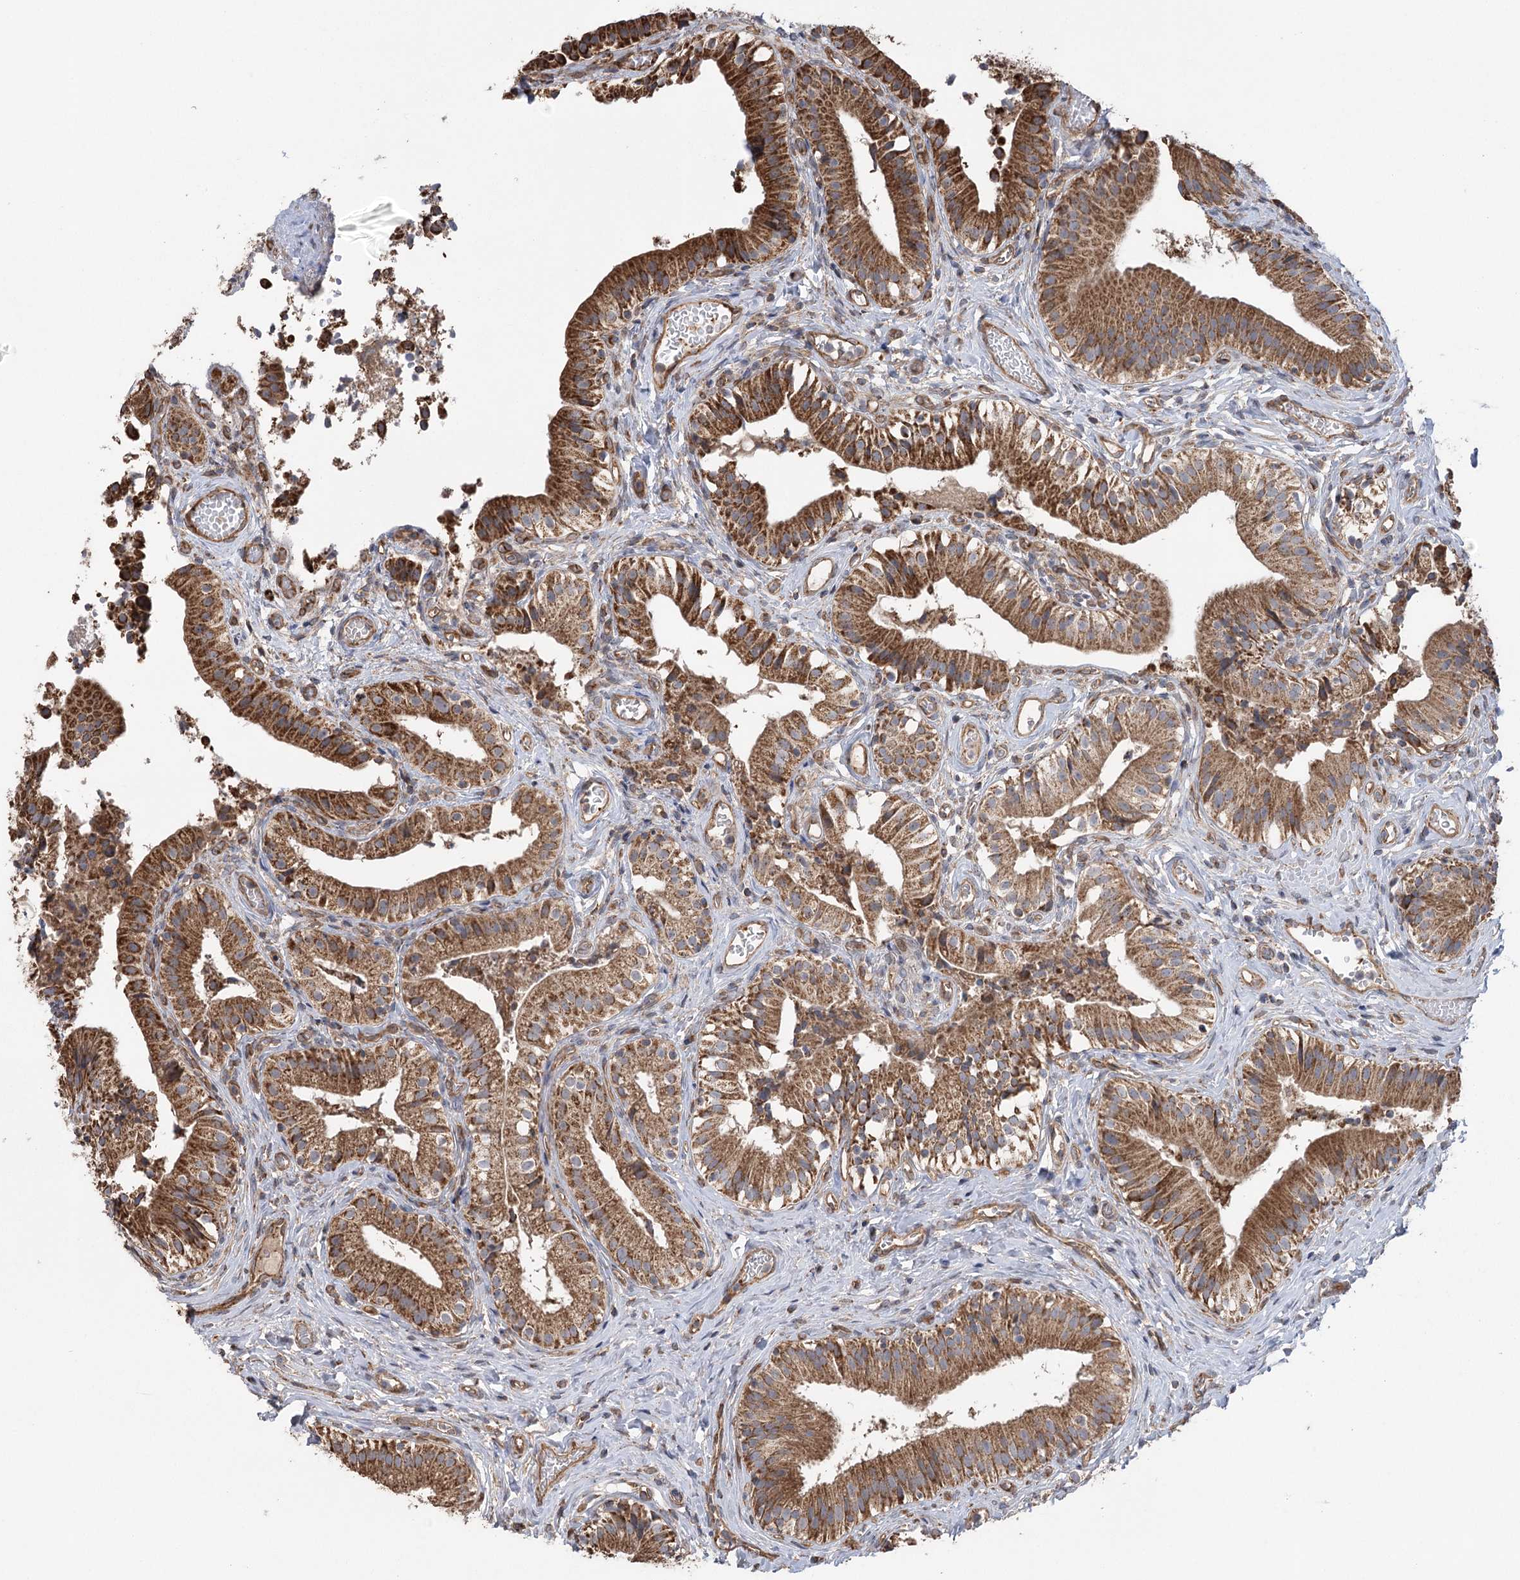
{"staining": {"intensity": "strong", "quantity": ">75%", "location": "cytoplasmic/membranous"}, "tissue": "gallbladder", "cell_type": "Glandular cells", "image_type": "normal", "snomed": [{"axis": "morphology", "description": "Normal tissue, NOS"}, {"axis": "topography", "description": "Gallbladder"}], "caption": "A photomicrograph showing strong cytoplasmic/membranous expression in about >75% of glandular cells in normal gallbladder, as visualized by brown immunohistochemical staining.", "gene": "RWDD4", "patient": {"sex": "female", "age": 47}}